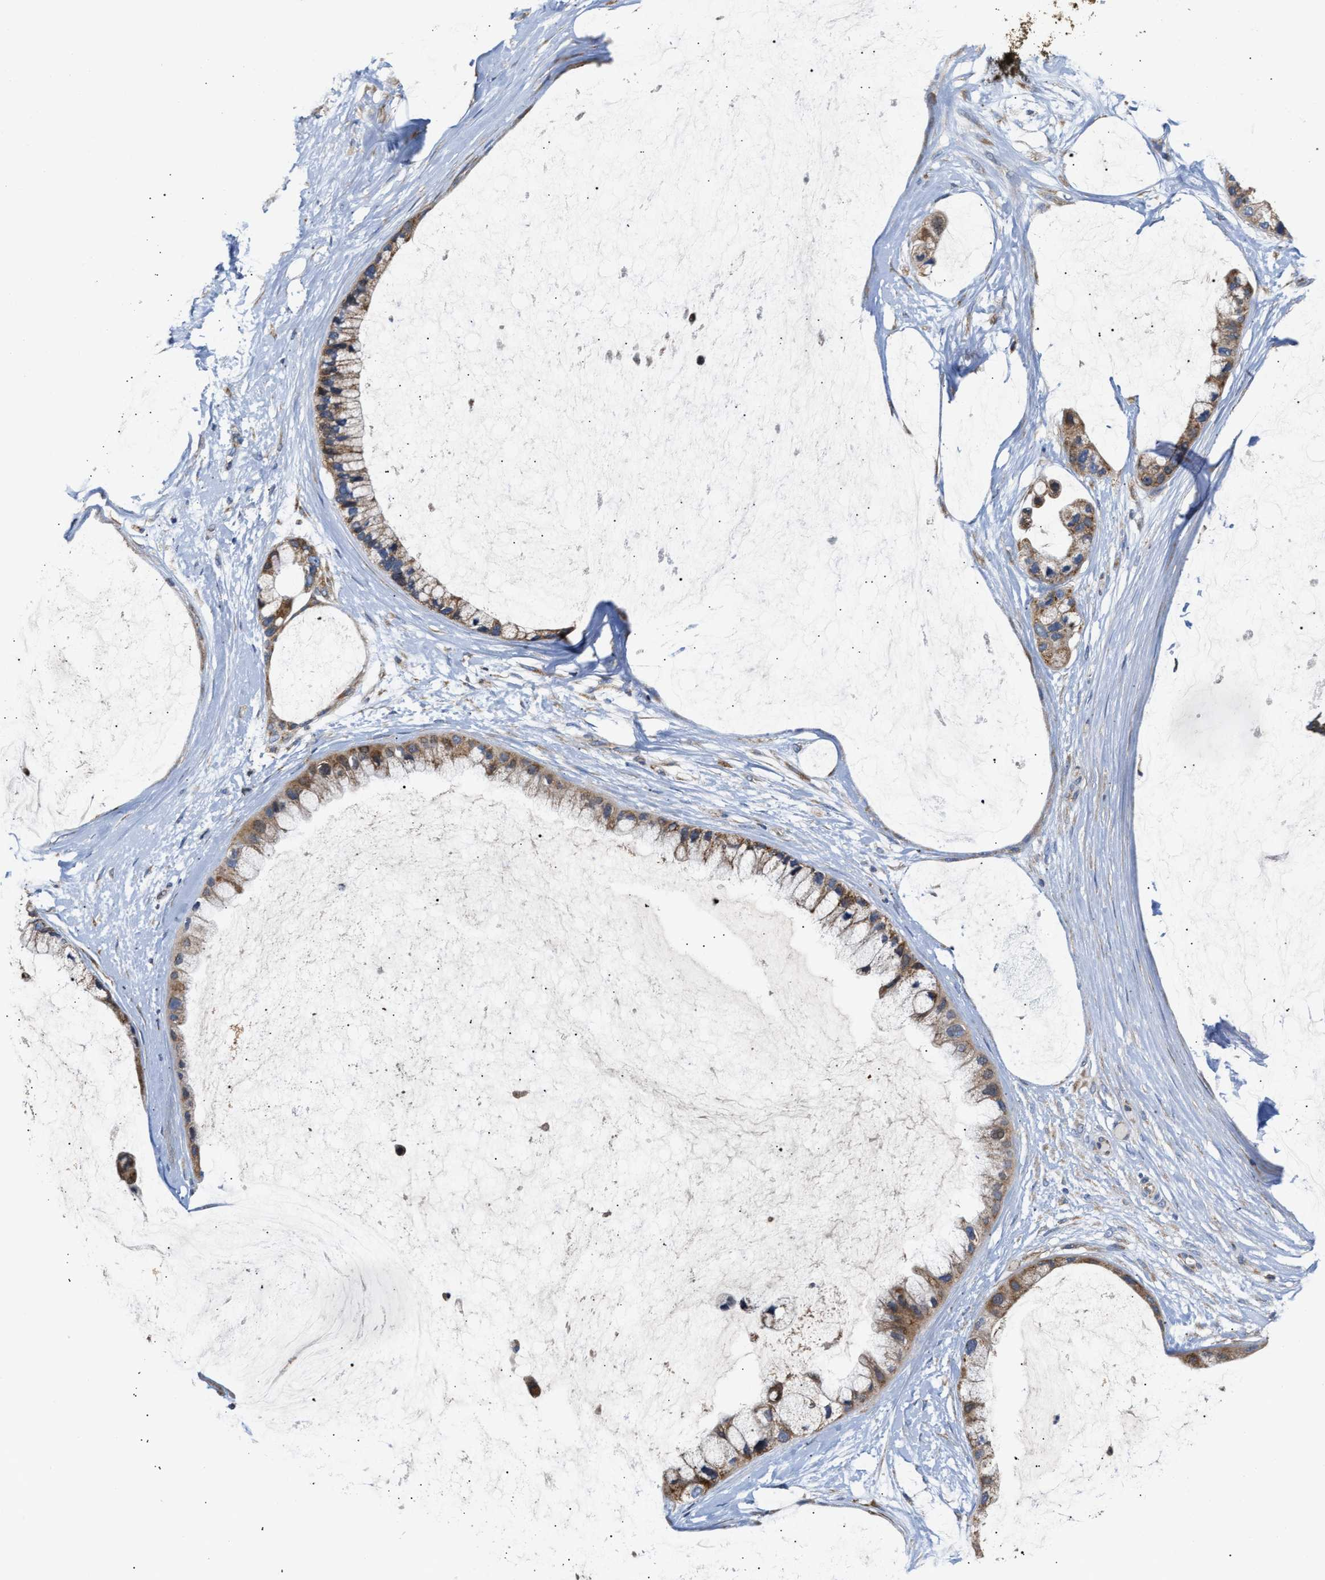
{"staining": {"intensity": "moderate", "quantity": ">75%", "location": "cytoplasmic/membranous"}, "tissue": "ovarian cancer", "cell_type": "Tumor cells", "image_type": "cancer", "snomed": [{"axis": "morphology", "description": "Cystadenocarcinoma, mucinous, NOS"}, {"axis": "topography", "description": "Ovary"}], "caption": "The immunohistochemical stain labels moderate cytoplasmic/membranous positivity in tumor cells of ovarian cancer tissue.", "gene": "MALSU1", "patient": {"sex": "female", "age": 39}}